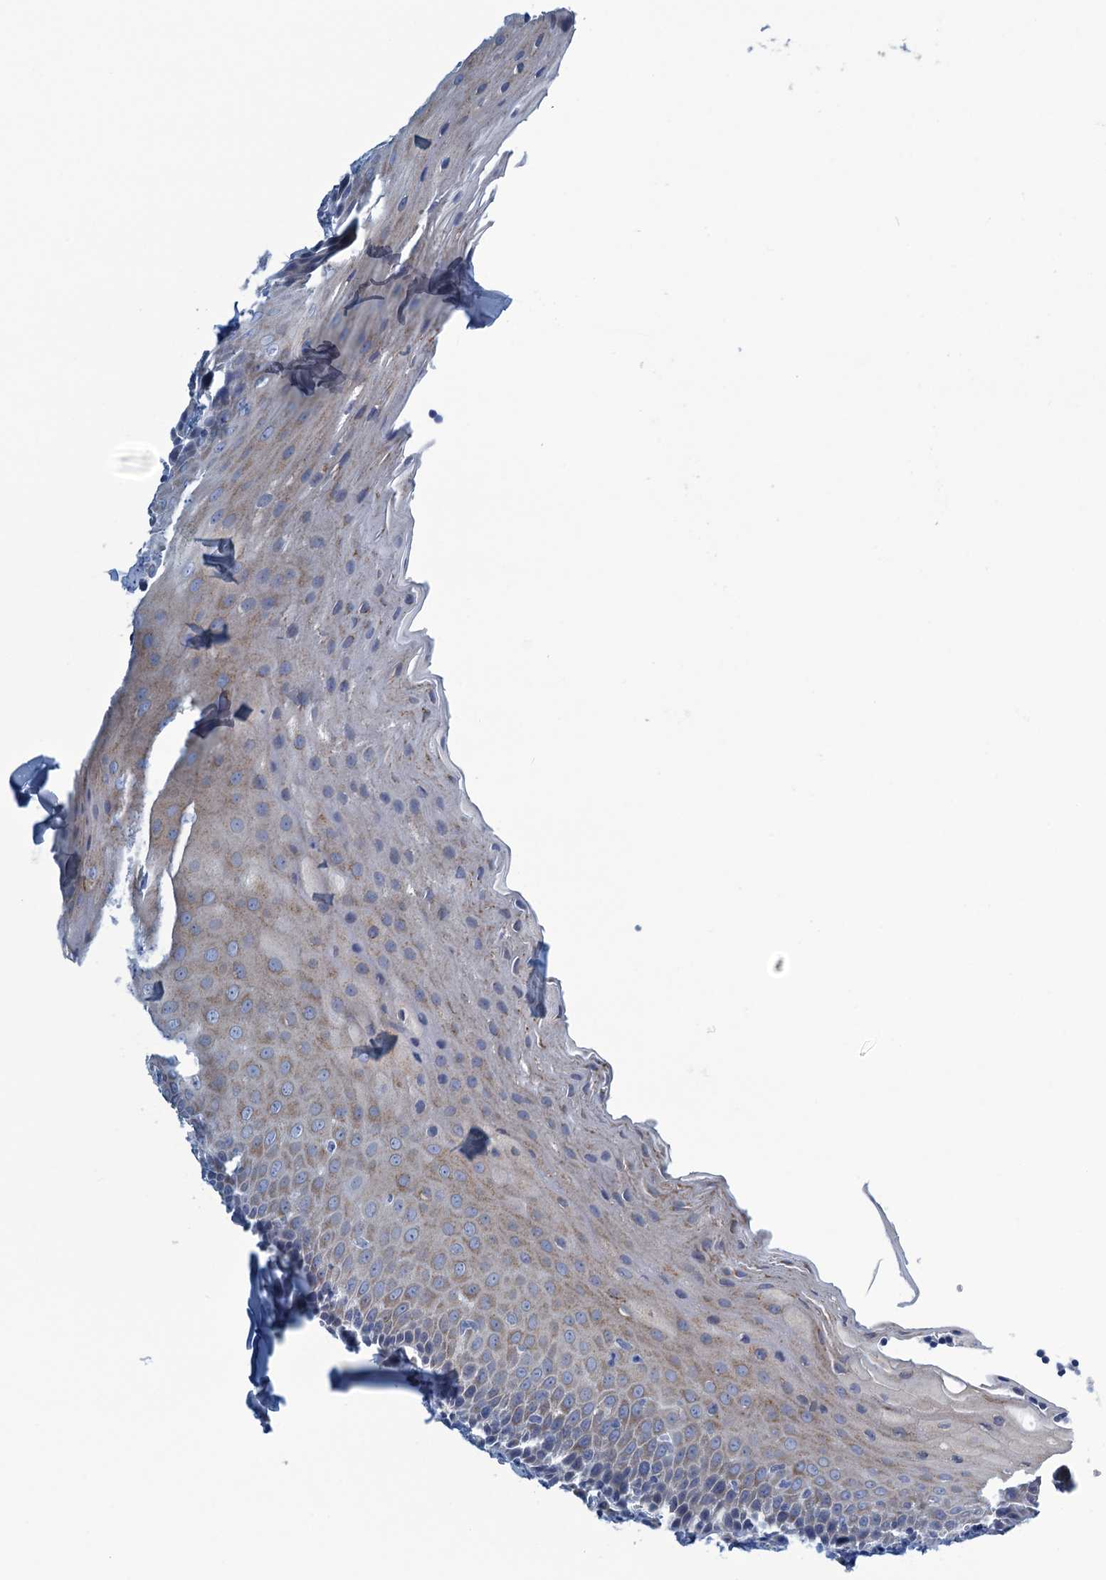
{"staining": {"intensity": "negative", "quantity": "none", "location": "none"}, "tissue": "tonsil", "cell_type": "Germinal center cells", "image_type": "normal", "snomed": [{"axis": "morphology", "description": "Normal tissue, NOS"}, {"axis": "topography", "description": "Tonsil"}], "caption": "Tonsil was stained to show a protein in brown. There is no significant expression in germinal center cells. The staining was performed using DAB to visualize the protein expression in brown, while the nuclei were stained in blue with hematoxylin (Magnification: 20x).", "gene": "C10orf88", "patient": {"sex": "male", "age": 27}}